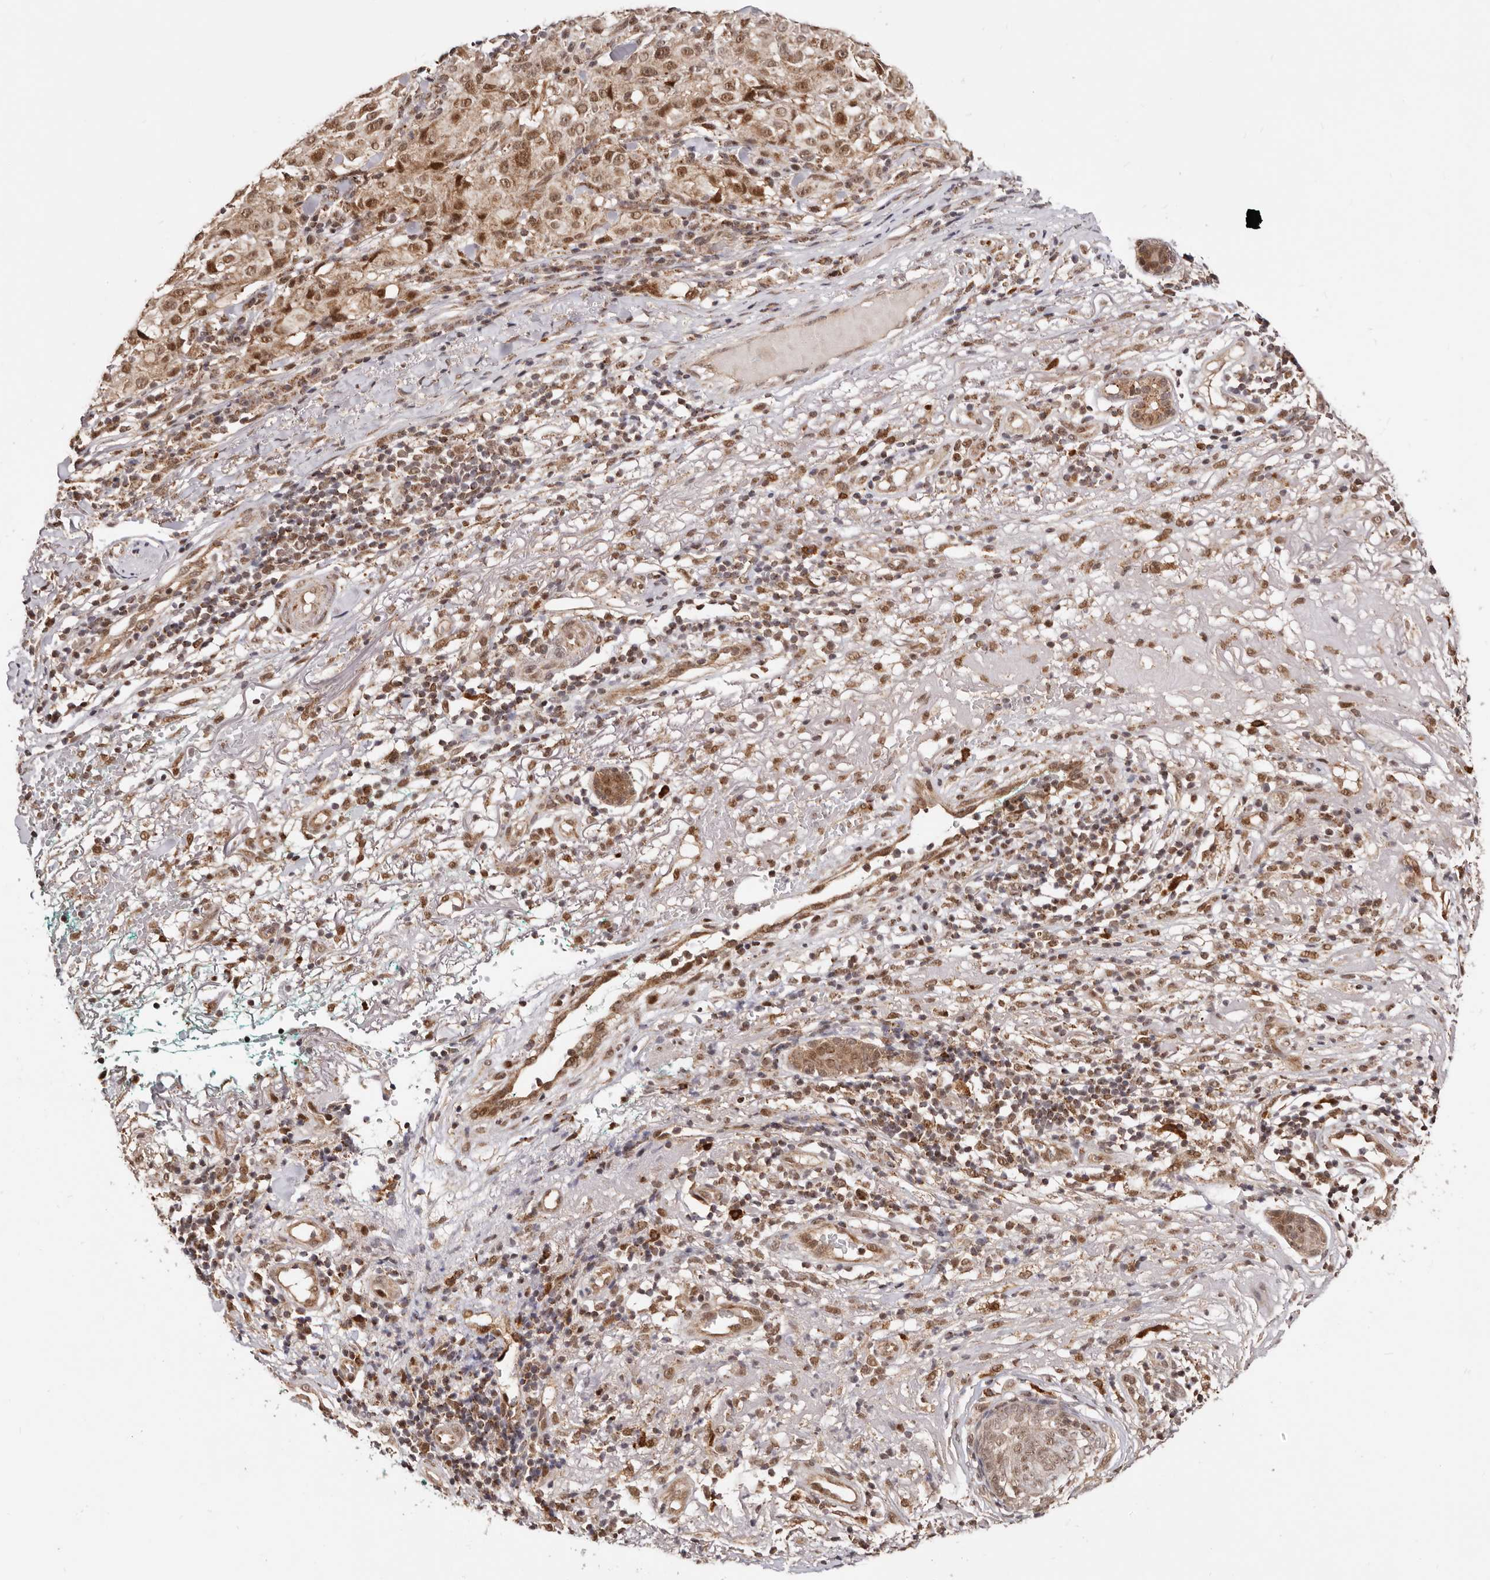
{"staining": {"intensity": "strong", "quantity": ">75%", "location": "cytoplasmic/membranous,nuclear"}, "tissue": "melanoma", "cell_type": "Tumor cells", "image_type": "cancer", "snomed": [{"axis": "morphology", "description": "Necrosis, NOS"}, {"axis": "morphology", "description": "Malignant melanoma, NOS"}, {"axis": "topography", "description": "Skin"}], "caption": "Malignant melanoma stained with IHC exhibits strong cytoplasmic/membranous and nuclear expression in approximately >75% of tumor cells.", "gene": "SEC14L1", "patient": {"sex": "female", "age": 87}}